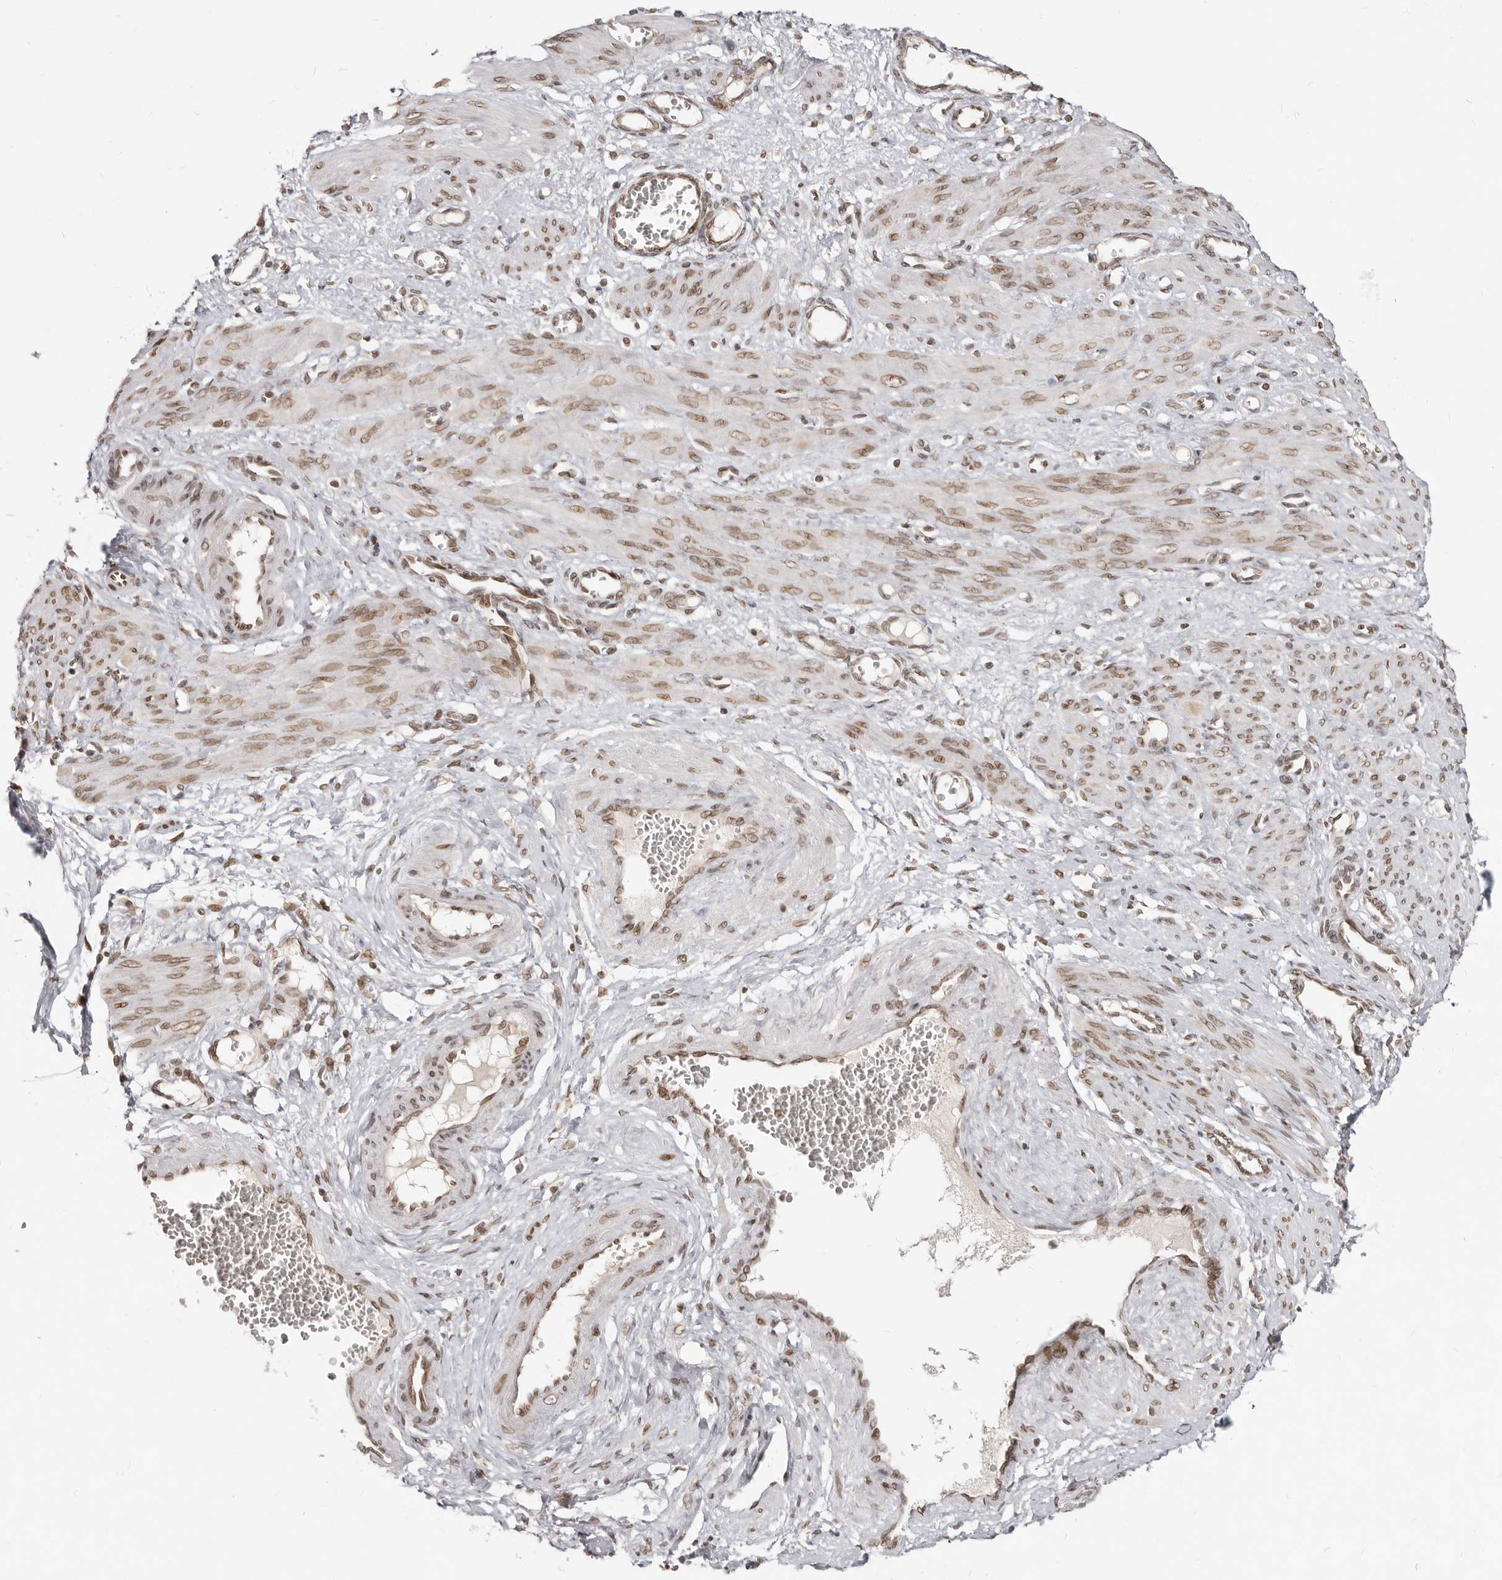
{"staining": {"intensity": "moderate", "quantity": ">75%", "location": "nuclear"}, "tissue": "smooth muscle", "cell_type": "Smooth muscle cells", "image_type": "normal", "snomed": [{"axis": "morphology", "description": "Normal tissue, NOS"}, {"axis": "topography", "description": "Endometrium"}], "caption": "Smooth muscle stained with immunohistochemistry reveals moderate nuclear staining in about >75% of smooth muscle cells. Nuclei are stained in blue.", "gene": "NUP153", "patient": {"sex": "female", "age": 33}}